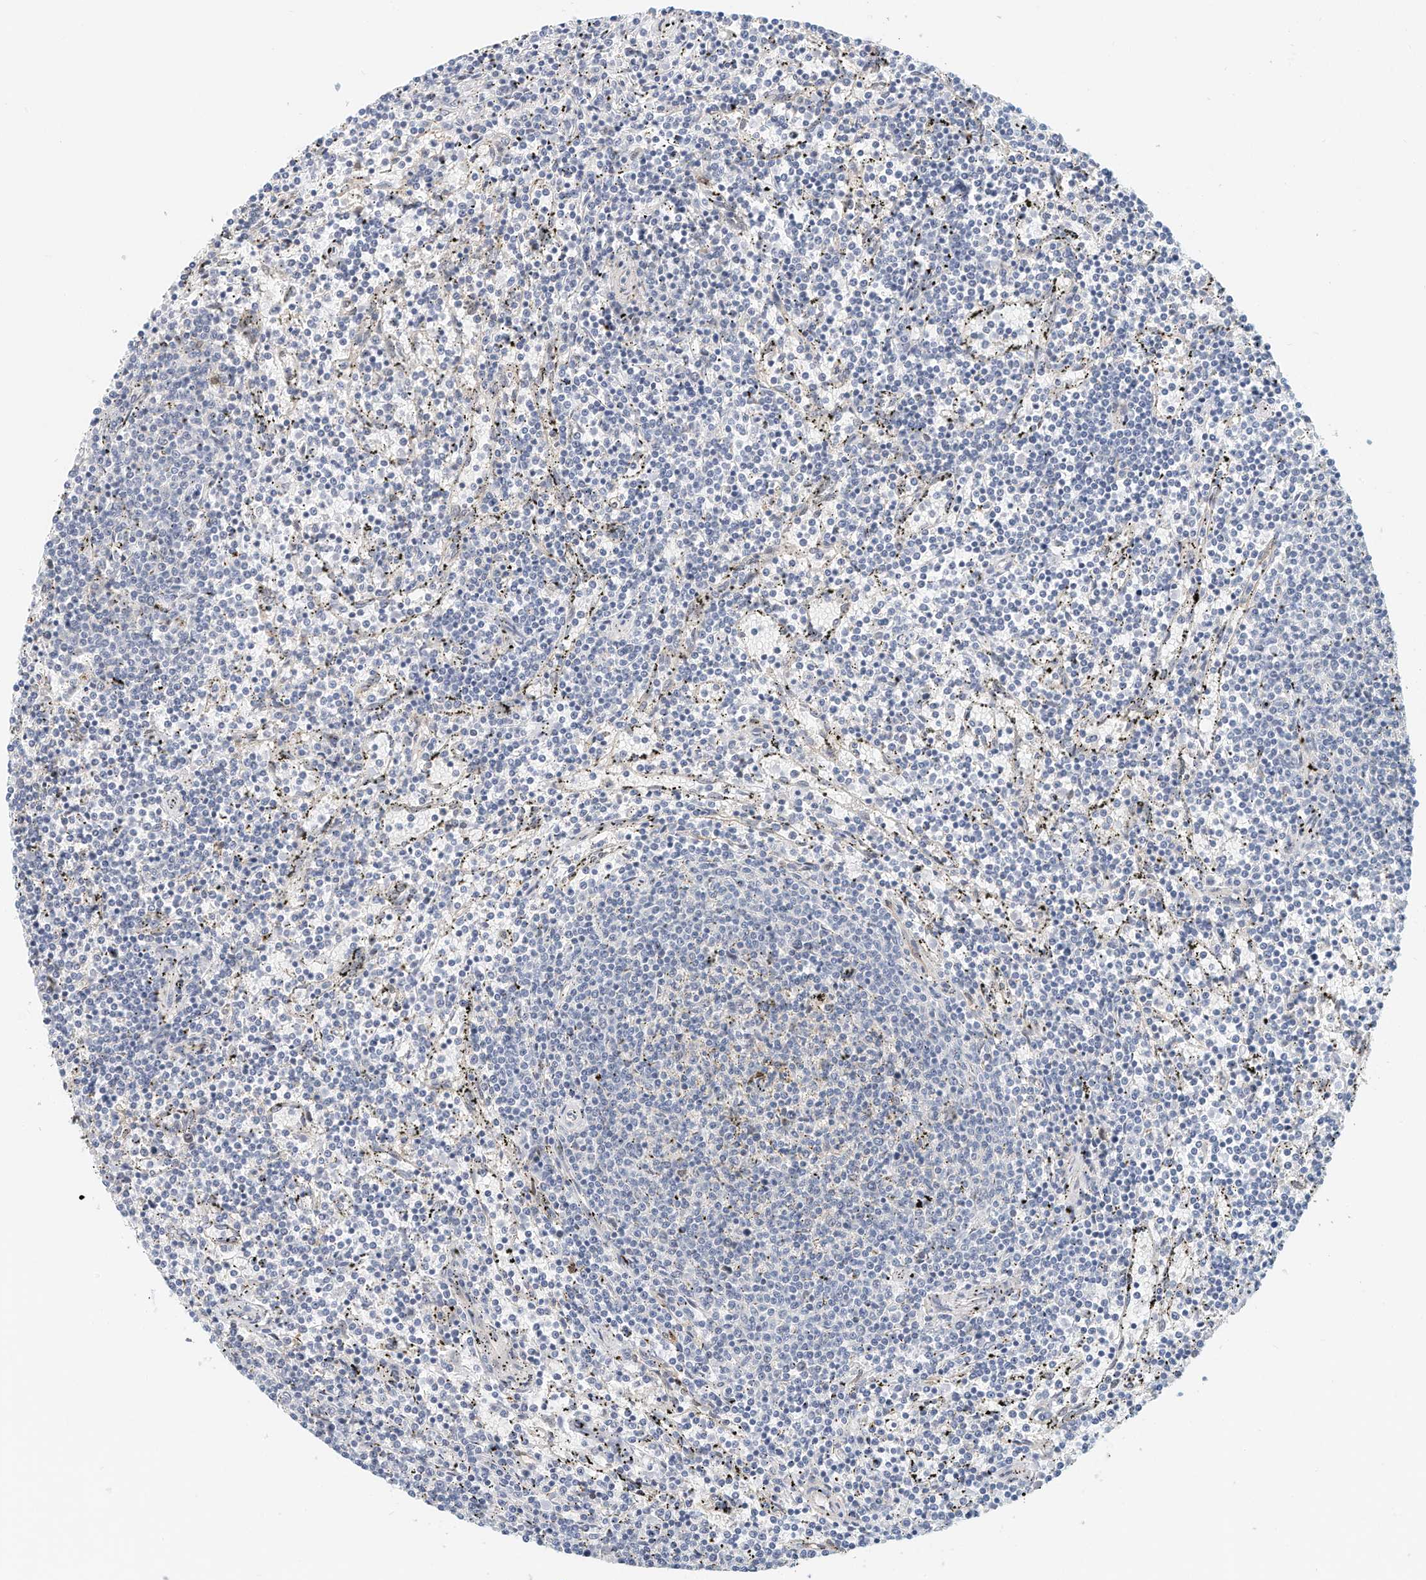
{"staining": {"intensity": "negative", "quantity": "none", "location": "none"}, "tissue": "lymphoma", "cell_type": "Tumor cells", "image_type": "cancer", "snomed": [{"axis": "morphology", "description": "Malignant lymphoma, non-Hodgkin's type, Low grade"}, {"axis": "topography", "description": "Spleen"}], "caption": "A photomicrograph of lymphoma stained for a protein displays no brown staining in tumor cells.", "gene": "ARHGAP28", "patient": {"sex": "female", "age": 50}}